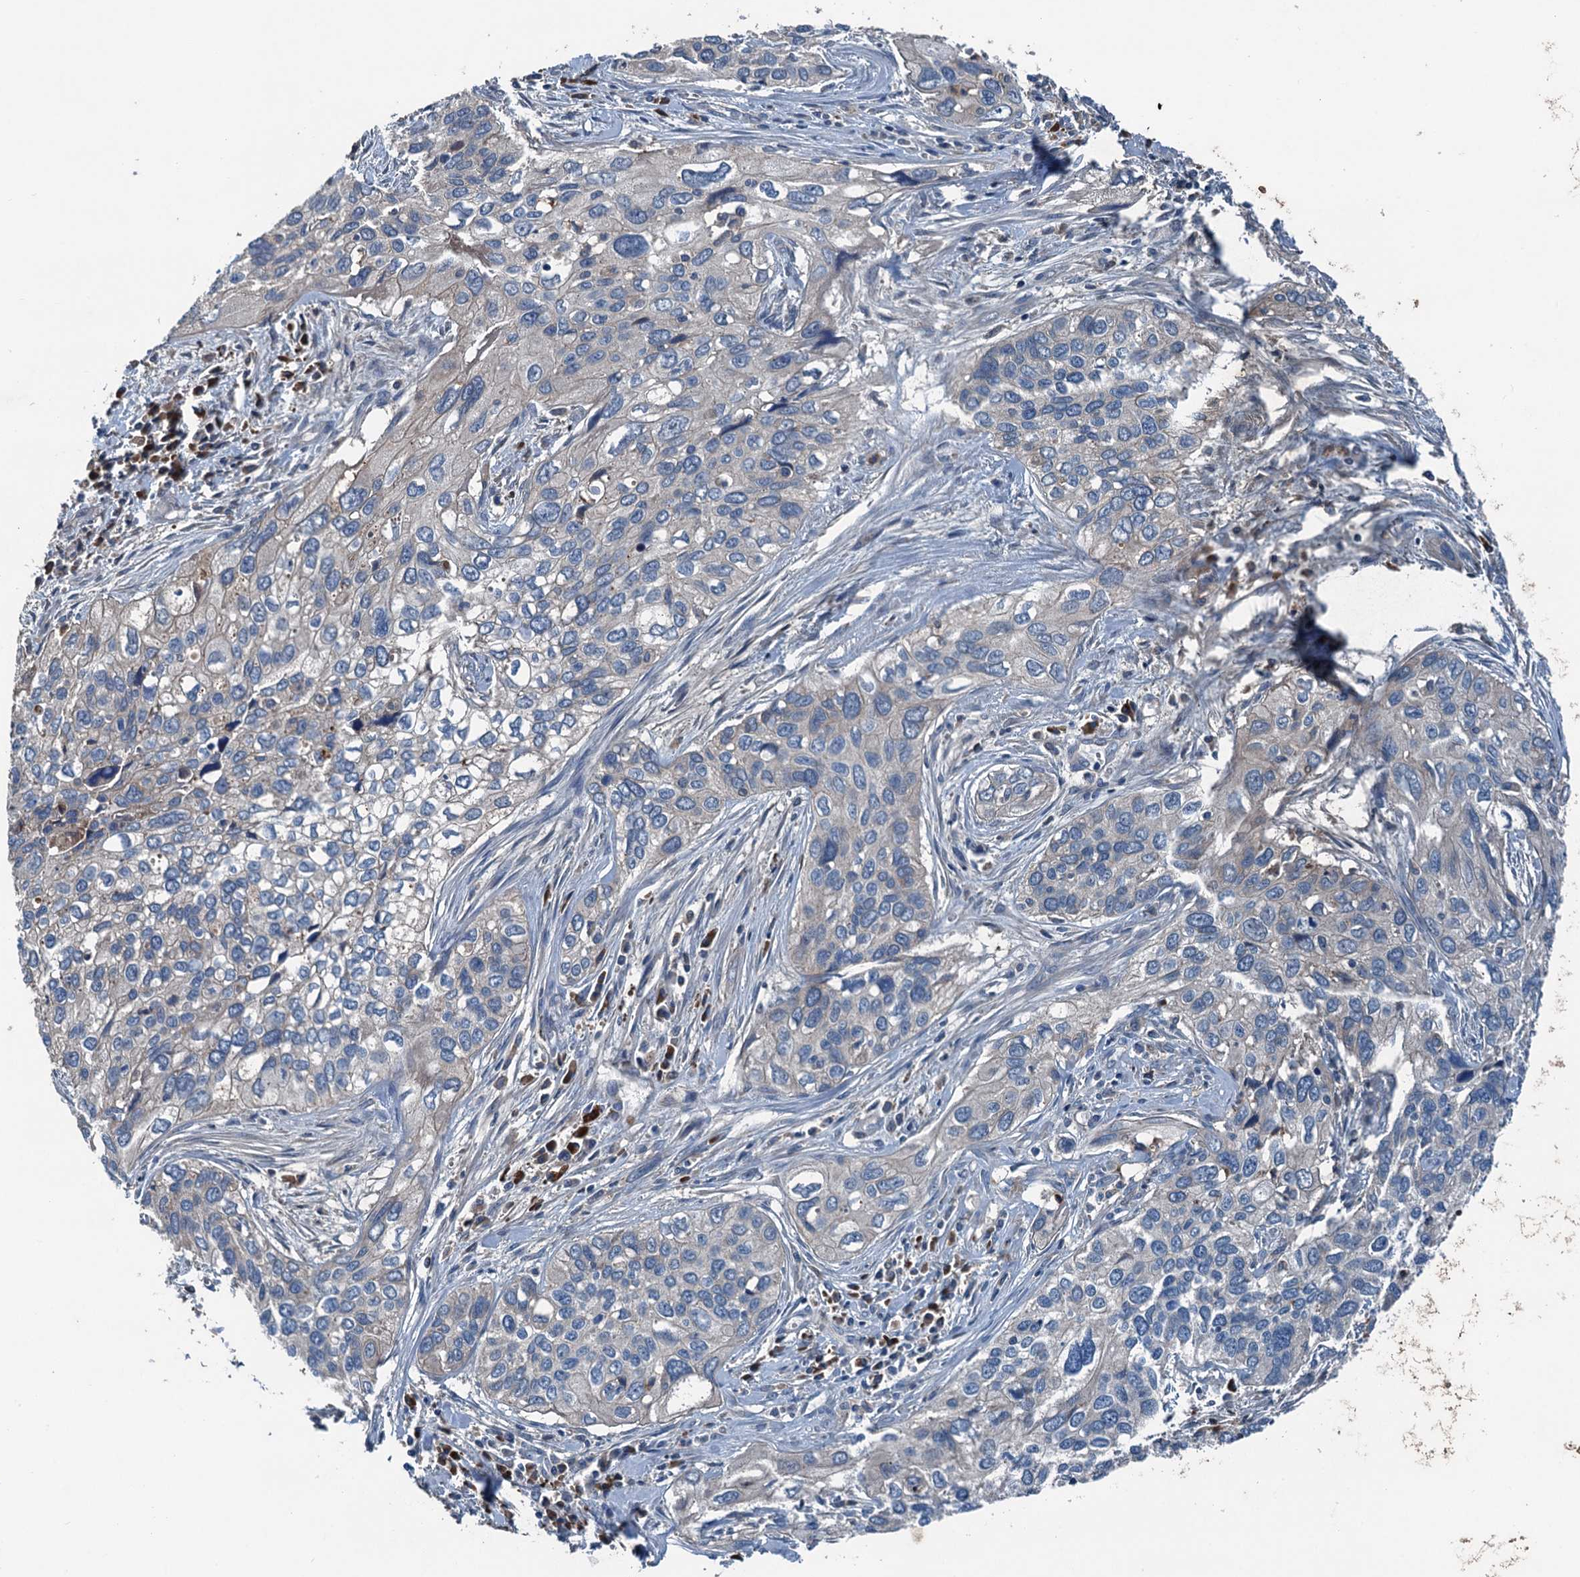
{"staining": {"intensity": "negative", "quantity": "none", "location": "none"}, "tissue": "cervical cancer", "cell_type": "Tumor cells", "image_type": "cancer", "snomed": [{"axis": "morphology", "description": "Squamous cell carcinoma, NOS"}, {"axis": "topography", "description": "Cervix"}], "caption": "DAB (3,3'-diaminobenzidine) immunohistochemical staining of human cervical squamous cell carcinoma exhibits no significant expression in tumor cells. (Immunohistochemistry, brightfield microscopy, high magnification).", "gene": "PDSS1", "patient": {"sex": "female", "age": 55}}